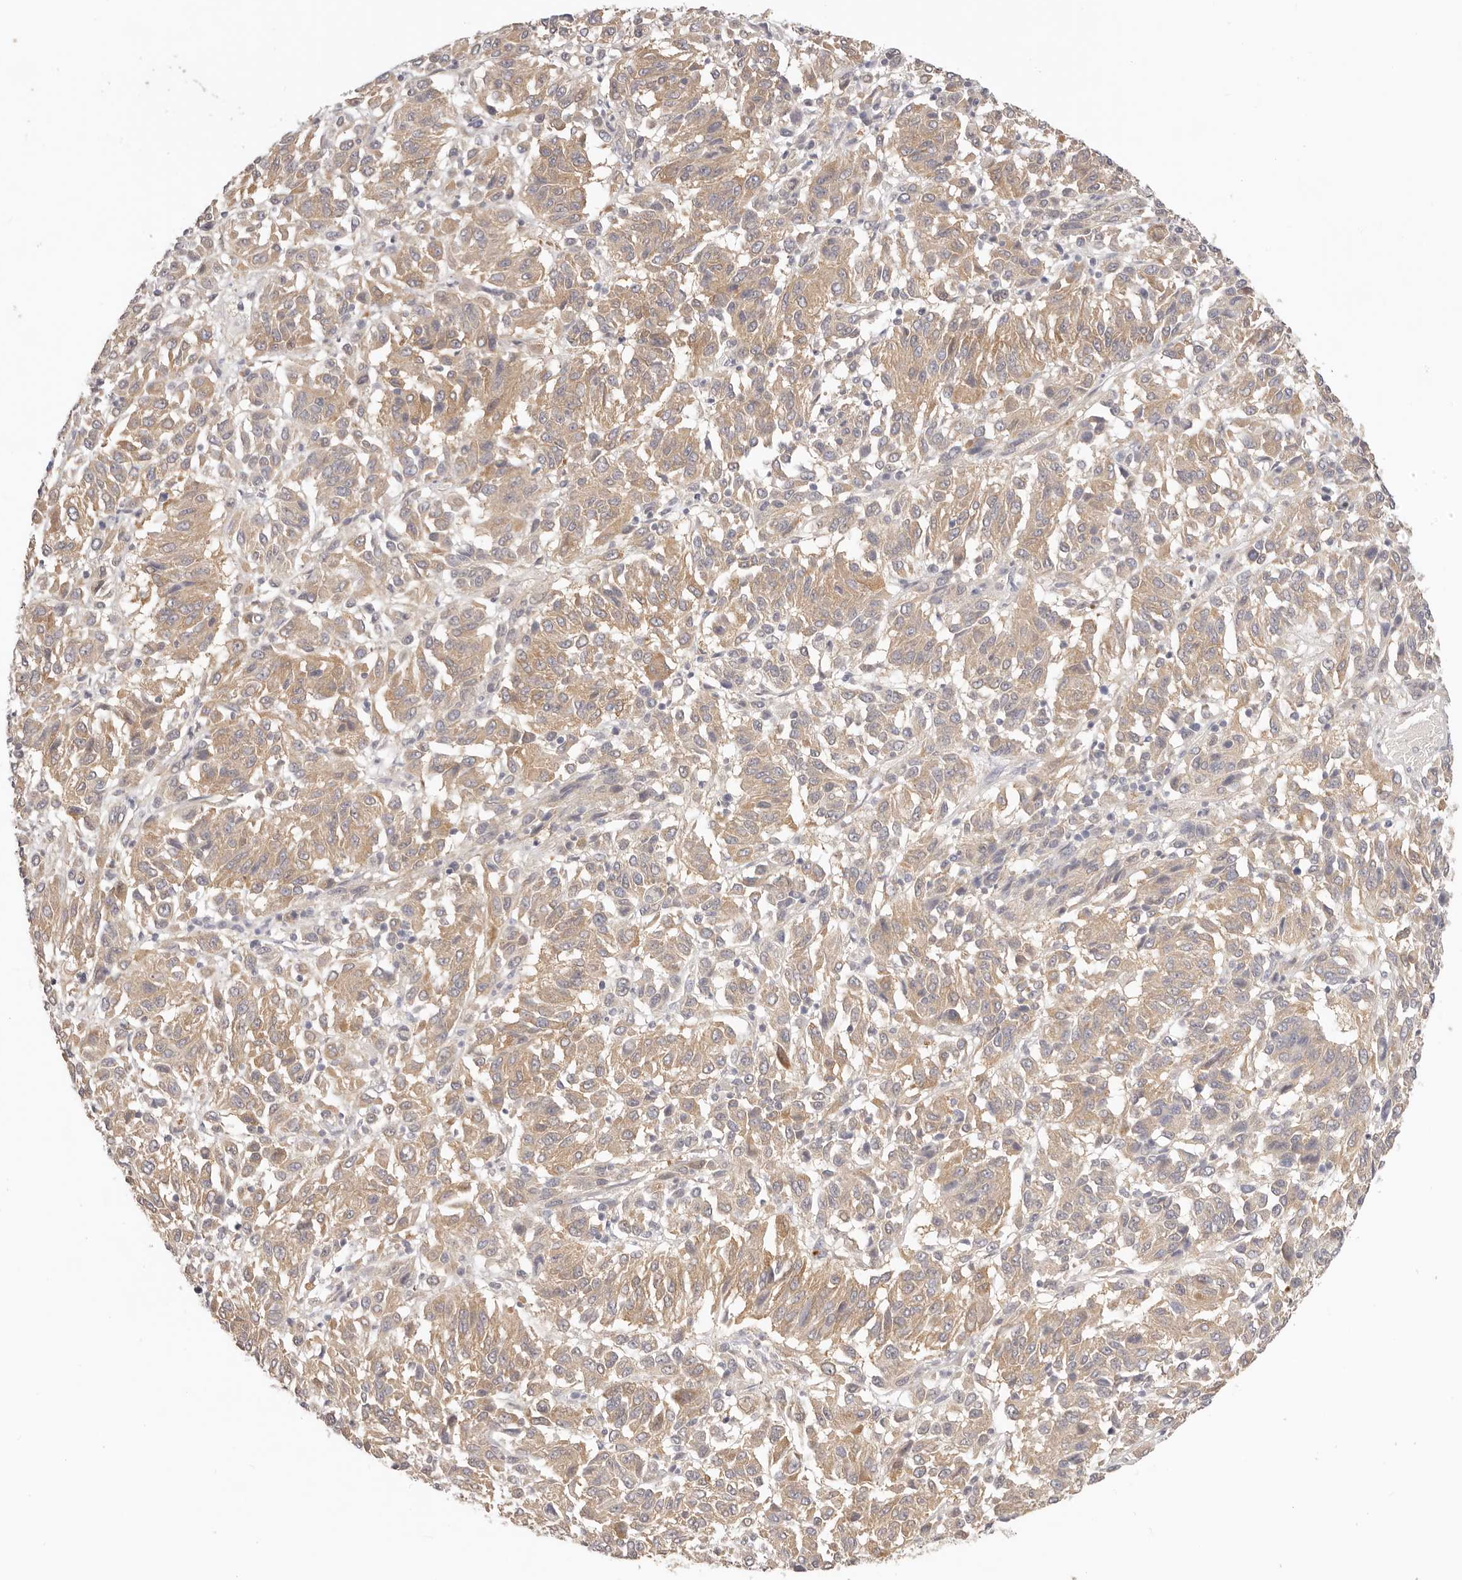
{"staining": {"intensity": "weak", "quantity": ">75%", "location": "cytoplasmic/membranous"}, "tissue": "melanoma", "cell_type": "Tumor cells", "image_type": "cancer", "snomed": [{"axis": "morphology", "description": "Malignant melanoma, NOS"}, {"axis": "topography", "description": "Skin"}], "caption": "The micrograph exhibits staining of malignant melanoma, revealing weak cytoplasmic/membranous protein positivity (brown color) within tumor cells.", "gene": "GGPS1", "patient": {"sex": "female", "age": 82}}